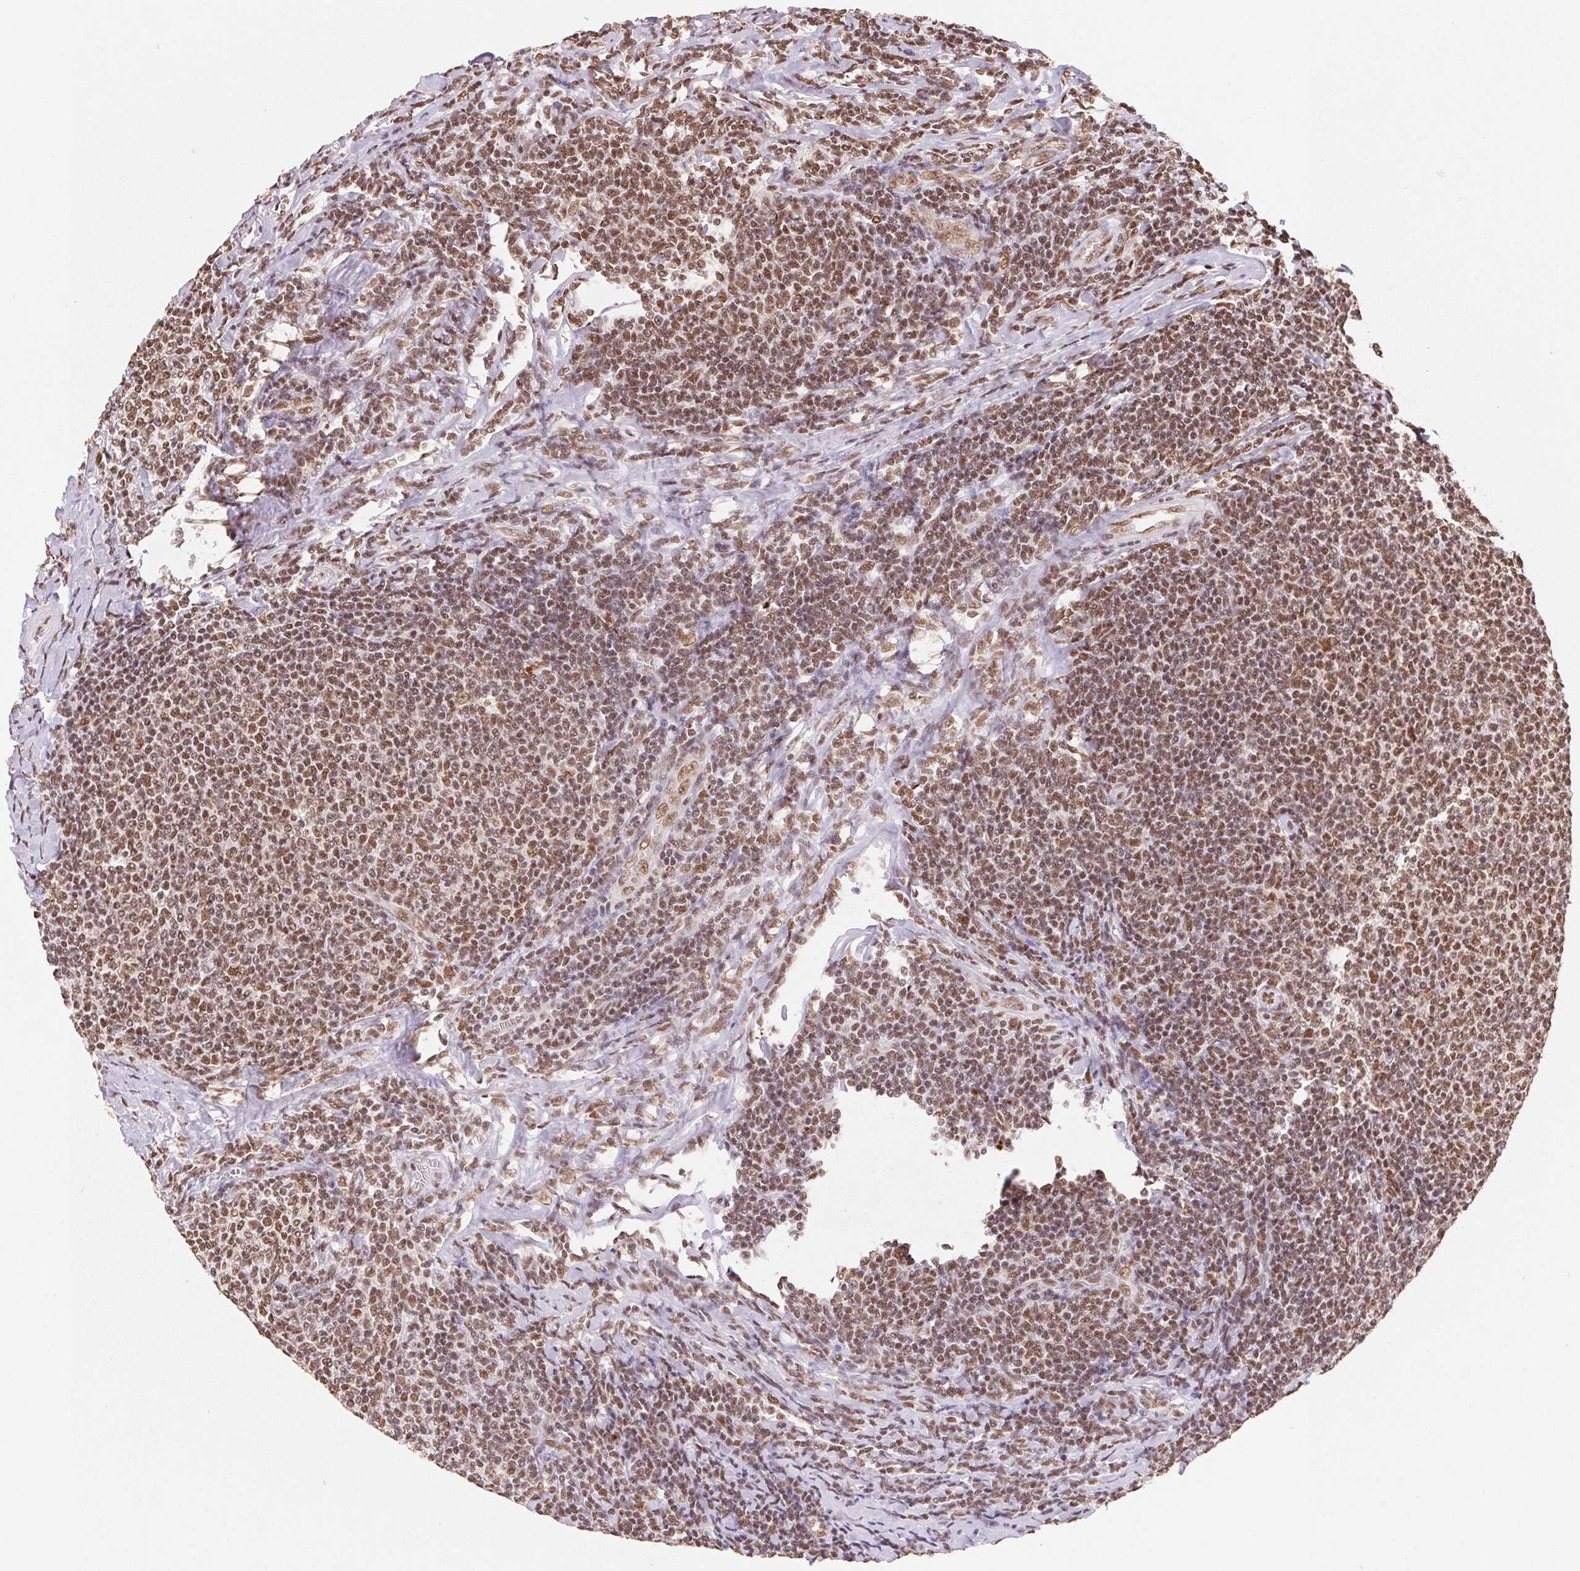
{"staining": {"intensity": "moderate", "quantity": ">75%", "location": "nuclear"}, "tissue": "lymphoma", "cell_type": "Tumor cells", "image_type": "cancer", "snomed": [{"axis": "morphology", "description": "Malignant lymphoma, non-Hodgkin's type, Low grade"}, {"axis": "topography", "description": "Lymph node"}], "caption": "Tumor cells show medium levels of moderate nuclear staining in approximately >75% of cells in lymphoma.", "gene": "SNRPG", "patient": {"sex": "male", "age": 52}}